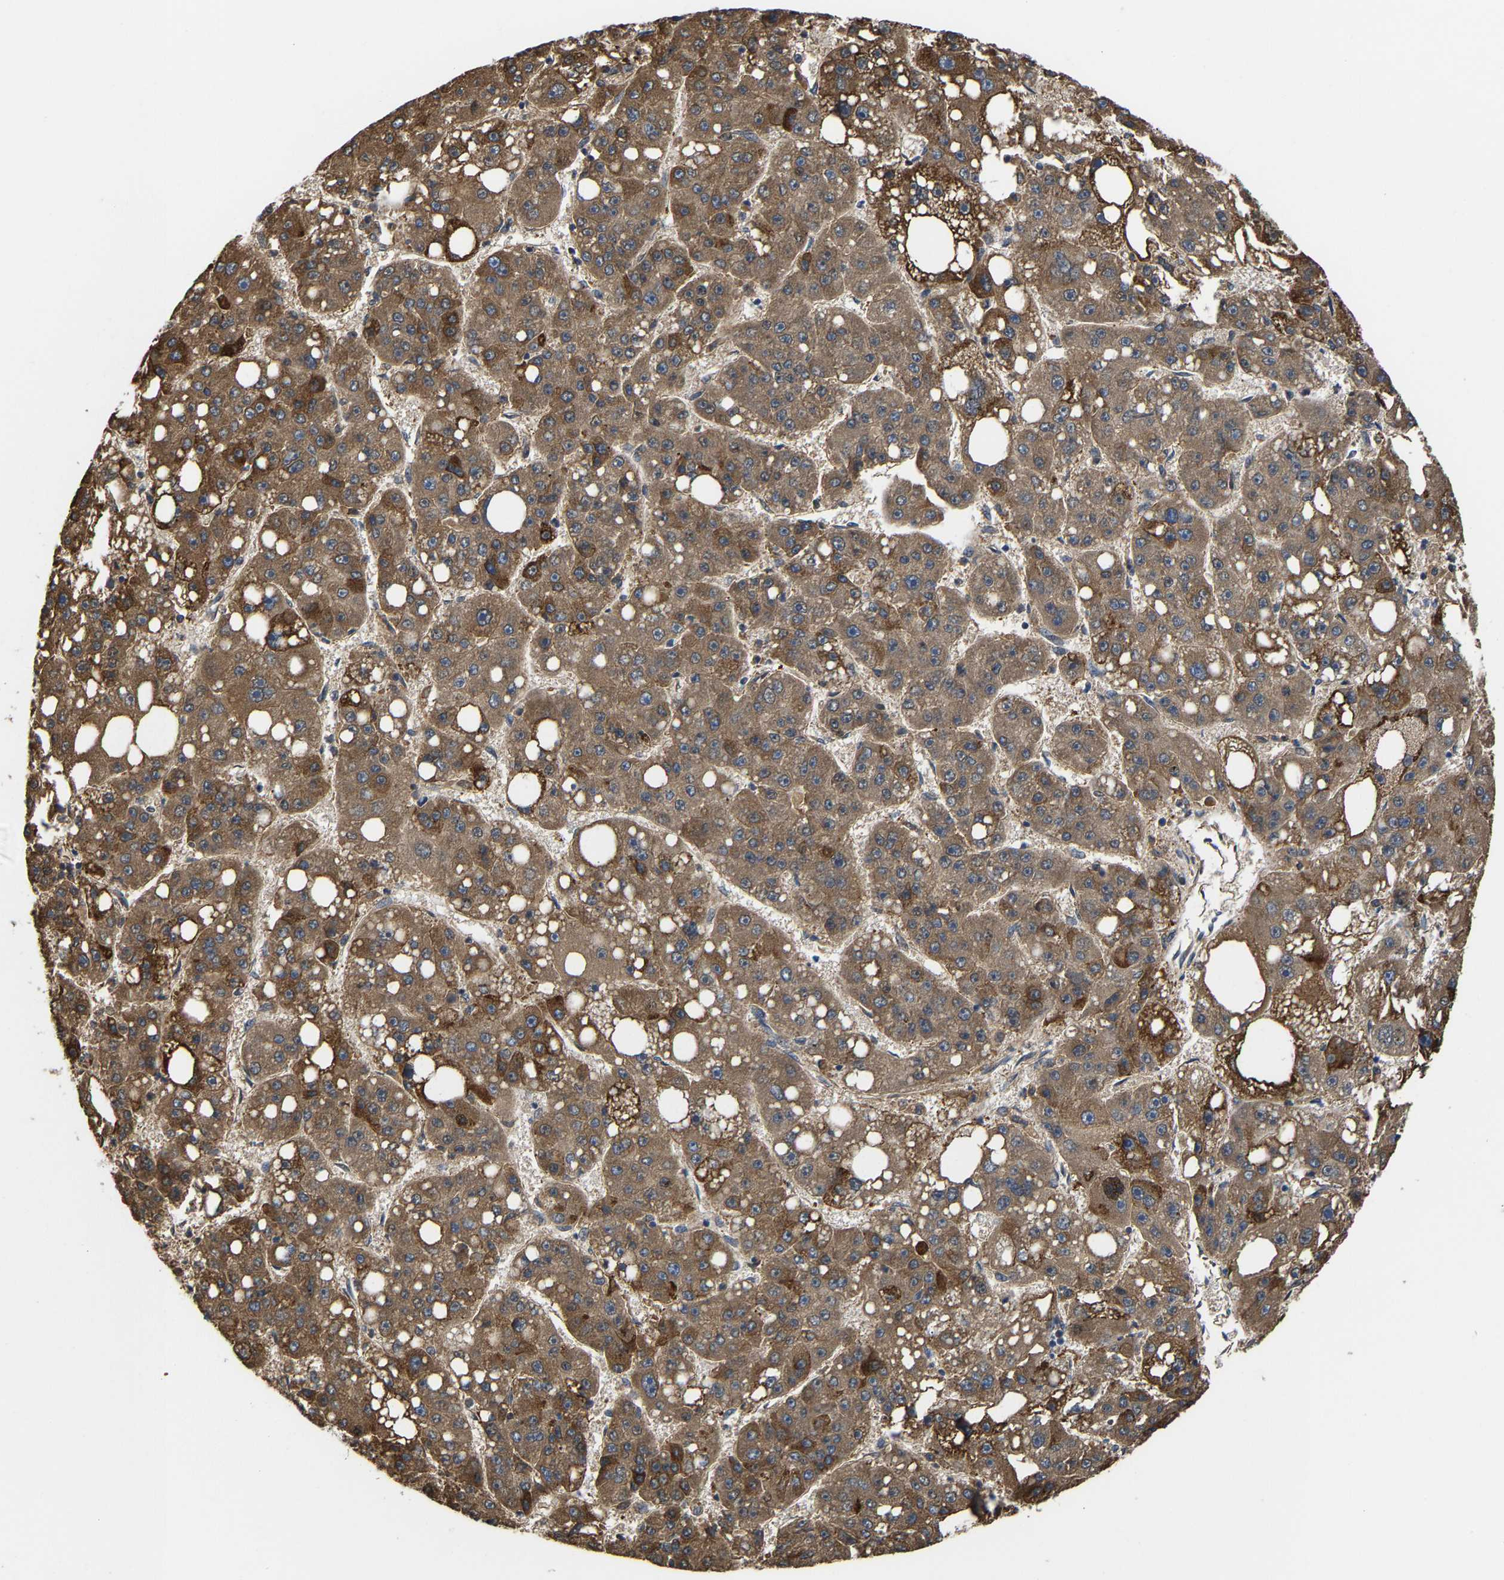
{"staining": {"intensity": "moderate", "quantity": ">75%", "location": "cytoplasmic/membranous"}, "tissue": "liver cancer", "cell_type": "Tumor cells", "image_type": "cancer", "snomed": [{"axis": "morphology", "description": "Carcinoma, Hepatocellular, NOS"}, {"axis": "topography", "description": "Liver"}], "caption": "This photomicrograph reveals immunohistochemistry staining of human hepatocellular carcinoma (liver), with medium moderate cytoplasmic/membranous staining in about >75% of tumor cells.", "gene": "CCDC171", "patient": {"sex": "female", "age": 61}}